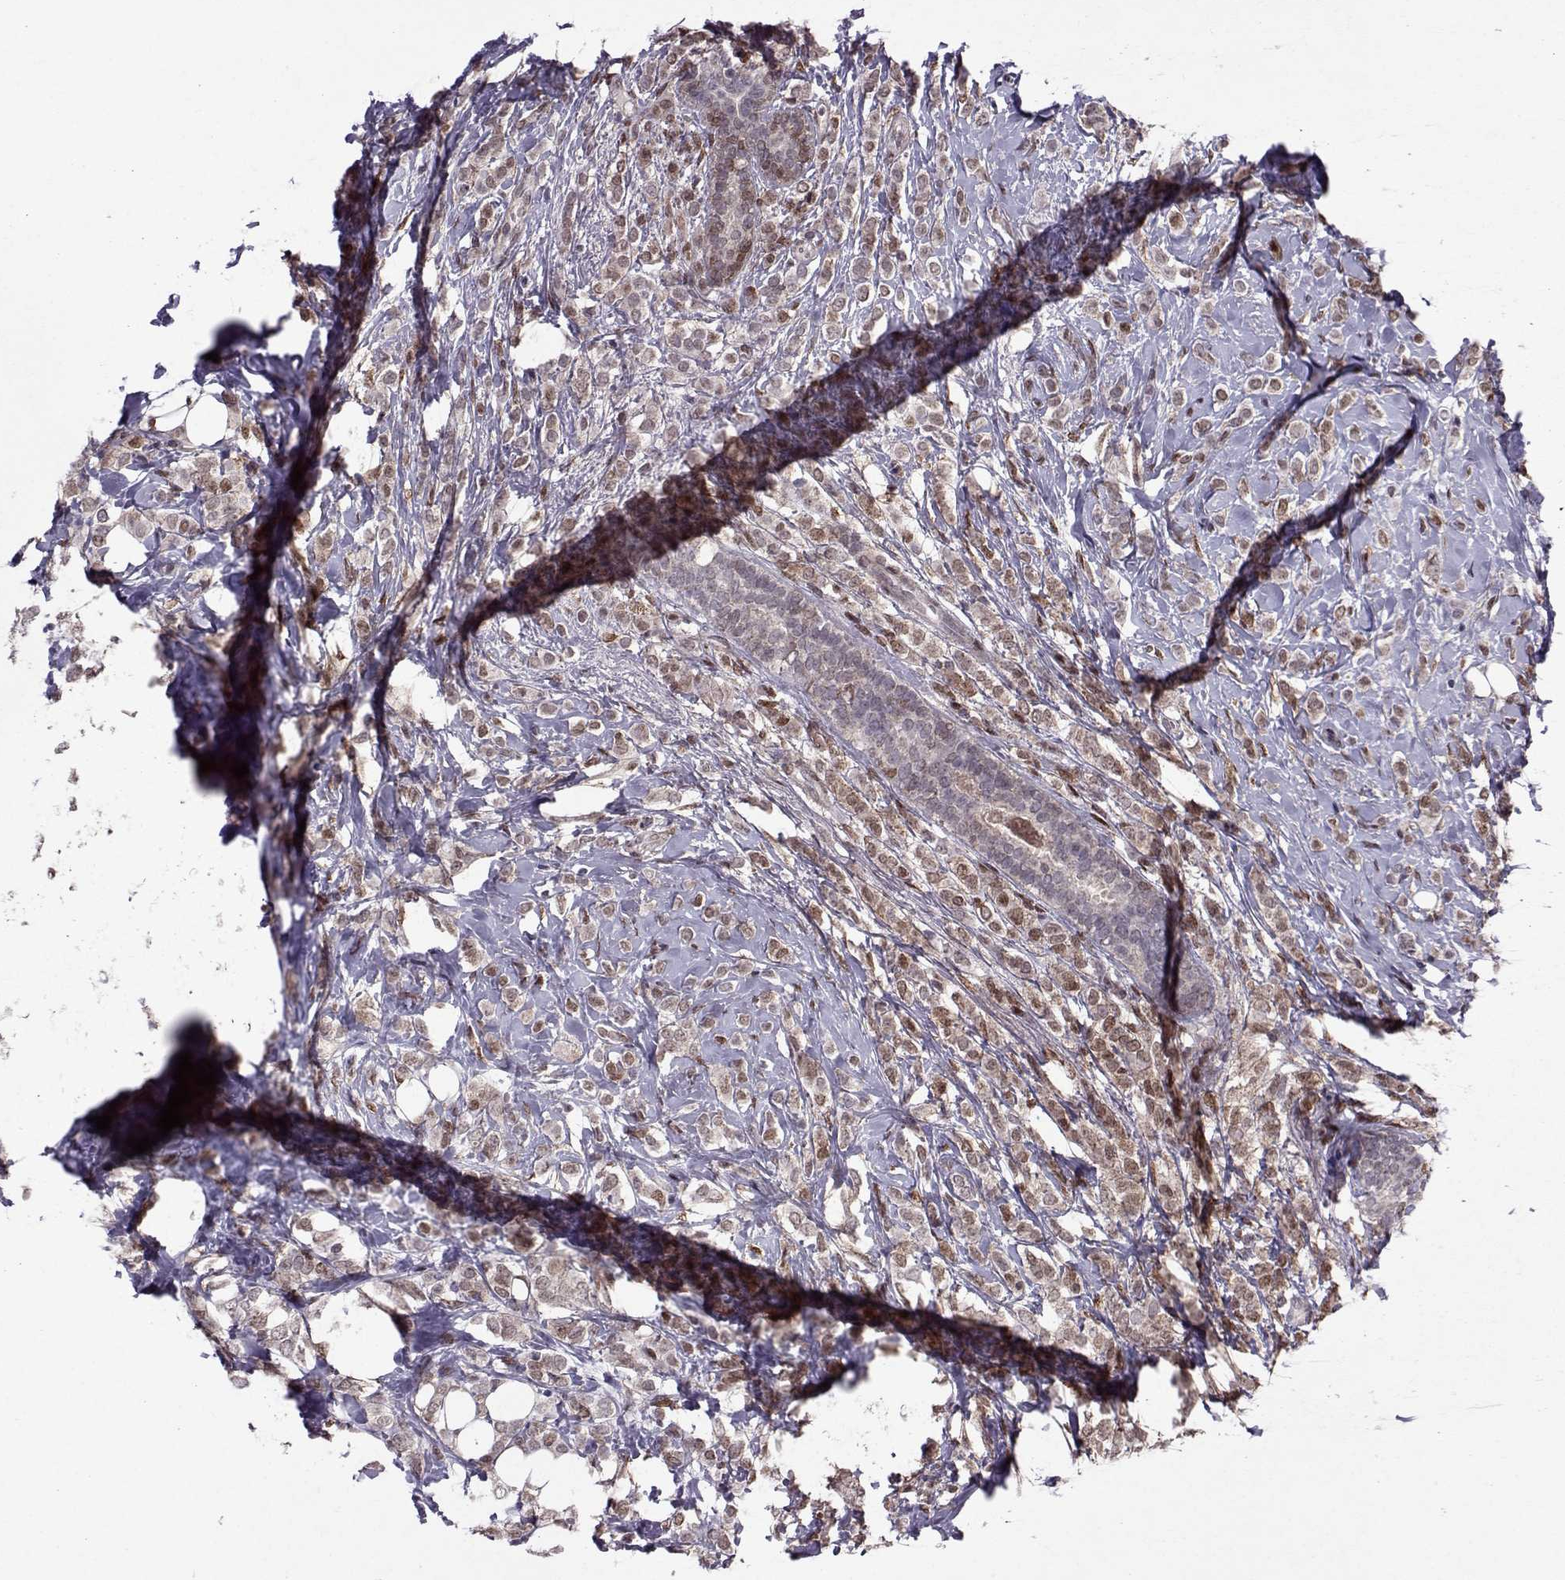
{"staining": {"intensity": "moderate", "quantity": "25%-75%", "location": "cytoplasmic/membranous,nuclear"}, "tissue": "breast cancer", "cell_type": "Tumor cells", "image_type": "cancer", "snomed": [{"axis": "morphology", "description": "Lobular carcinoma"}, {"axis": "topography", "description": "Breast"}], "caption": "This image reveals IHC staining of breast cancer (lobular carcinoma), with medium moderate cytoplasmic/membranous and nuclear positivity in approximately 25%-75% of tumor cells.", "gene": "CDK4", "patient": {"sex": "female", "age": 49}}